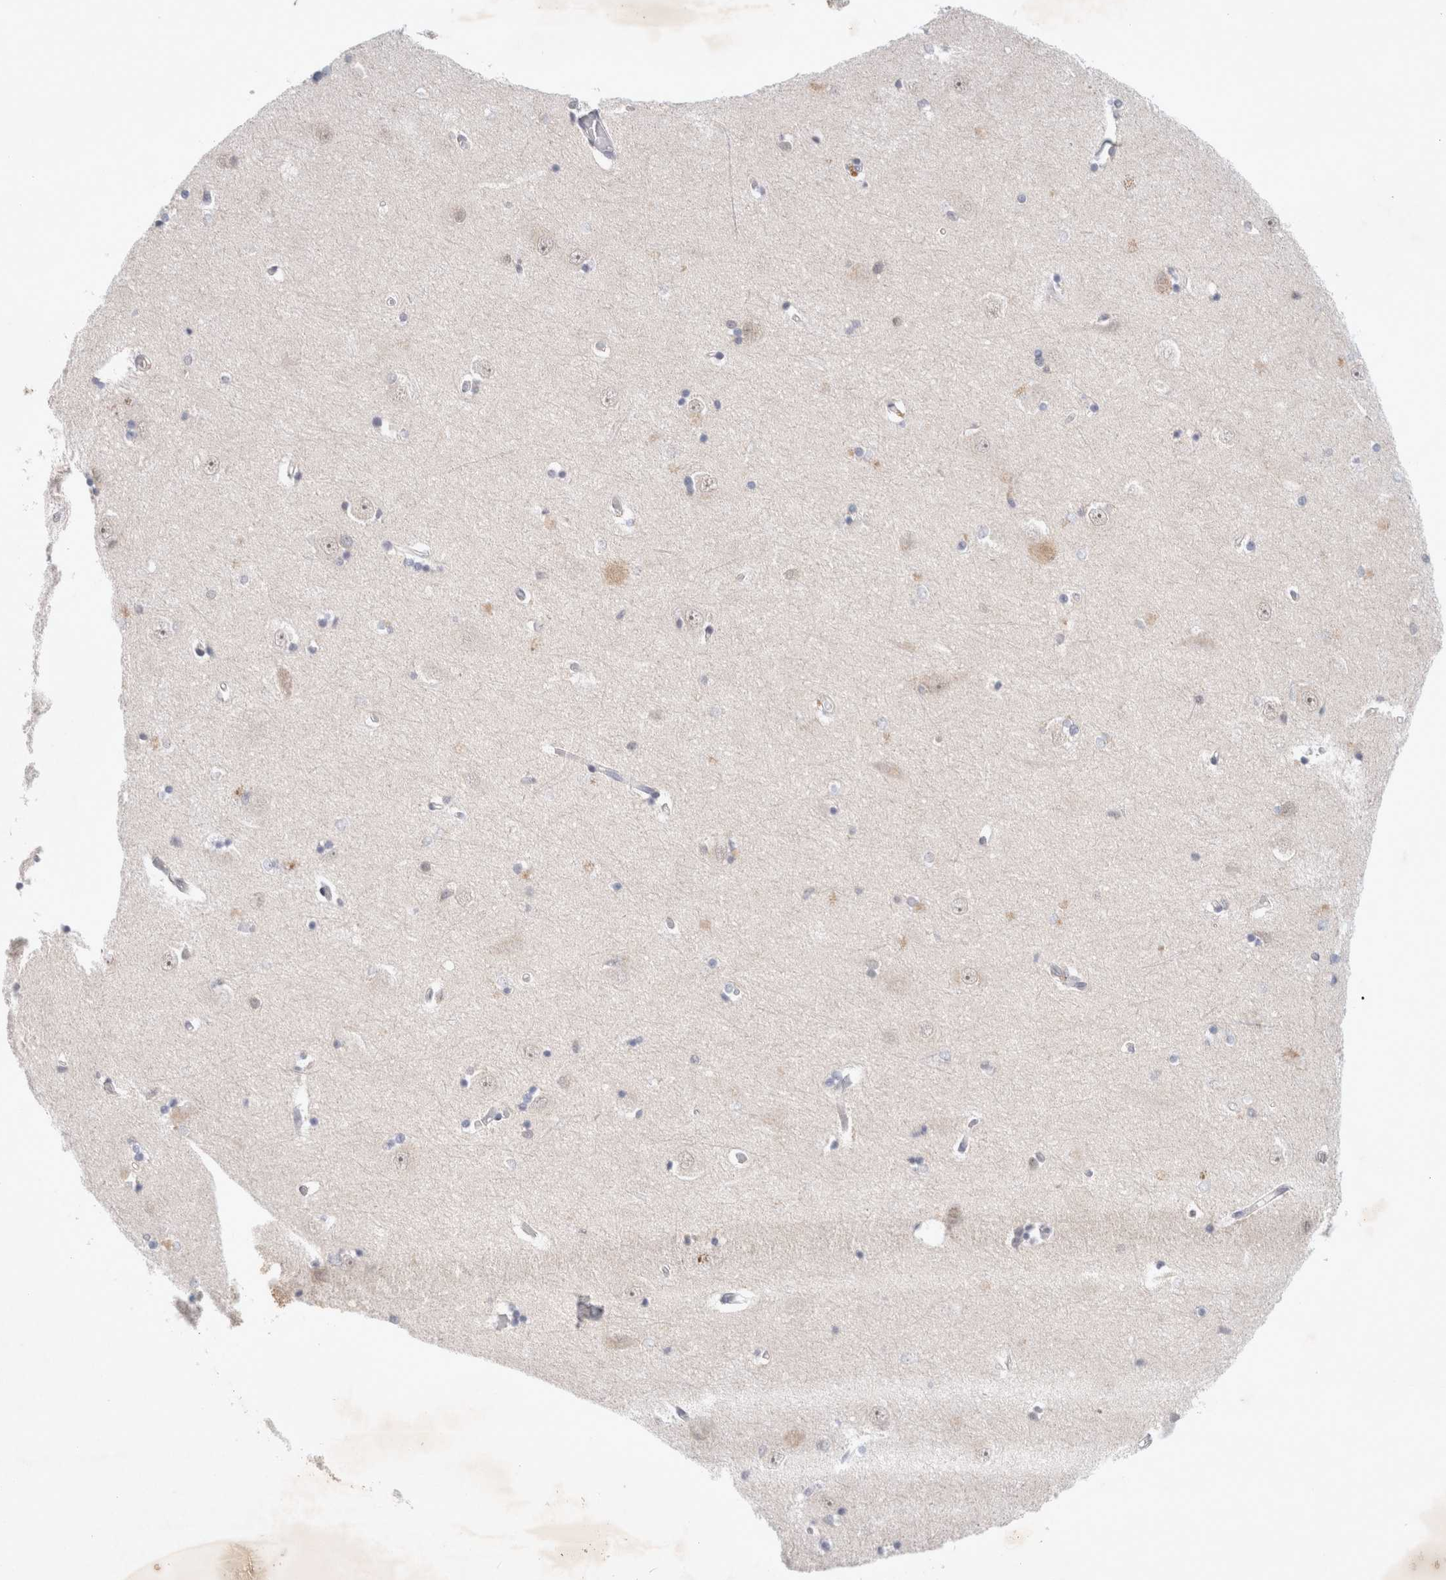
{"staining": {"intensity": "negative", "quantity": "none", "location": "none"}, "tissue": "hippocampus", "cell_type": "Glial cells", "image_type": "normal", "snomed": [{"axis": "morphology", "description": "Normal tissue, NOS"}, {"axis": "topography", "description": "Hippocampus"}], "caption": "Glial cells show no significant staining in unremarkable hippocampus.", "gene": "FBXO42", "patient": {"sex": "male", "age": 45}}